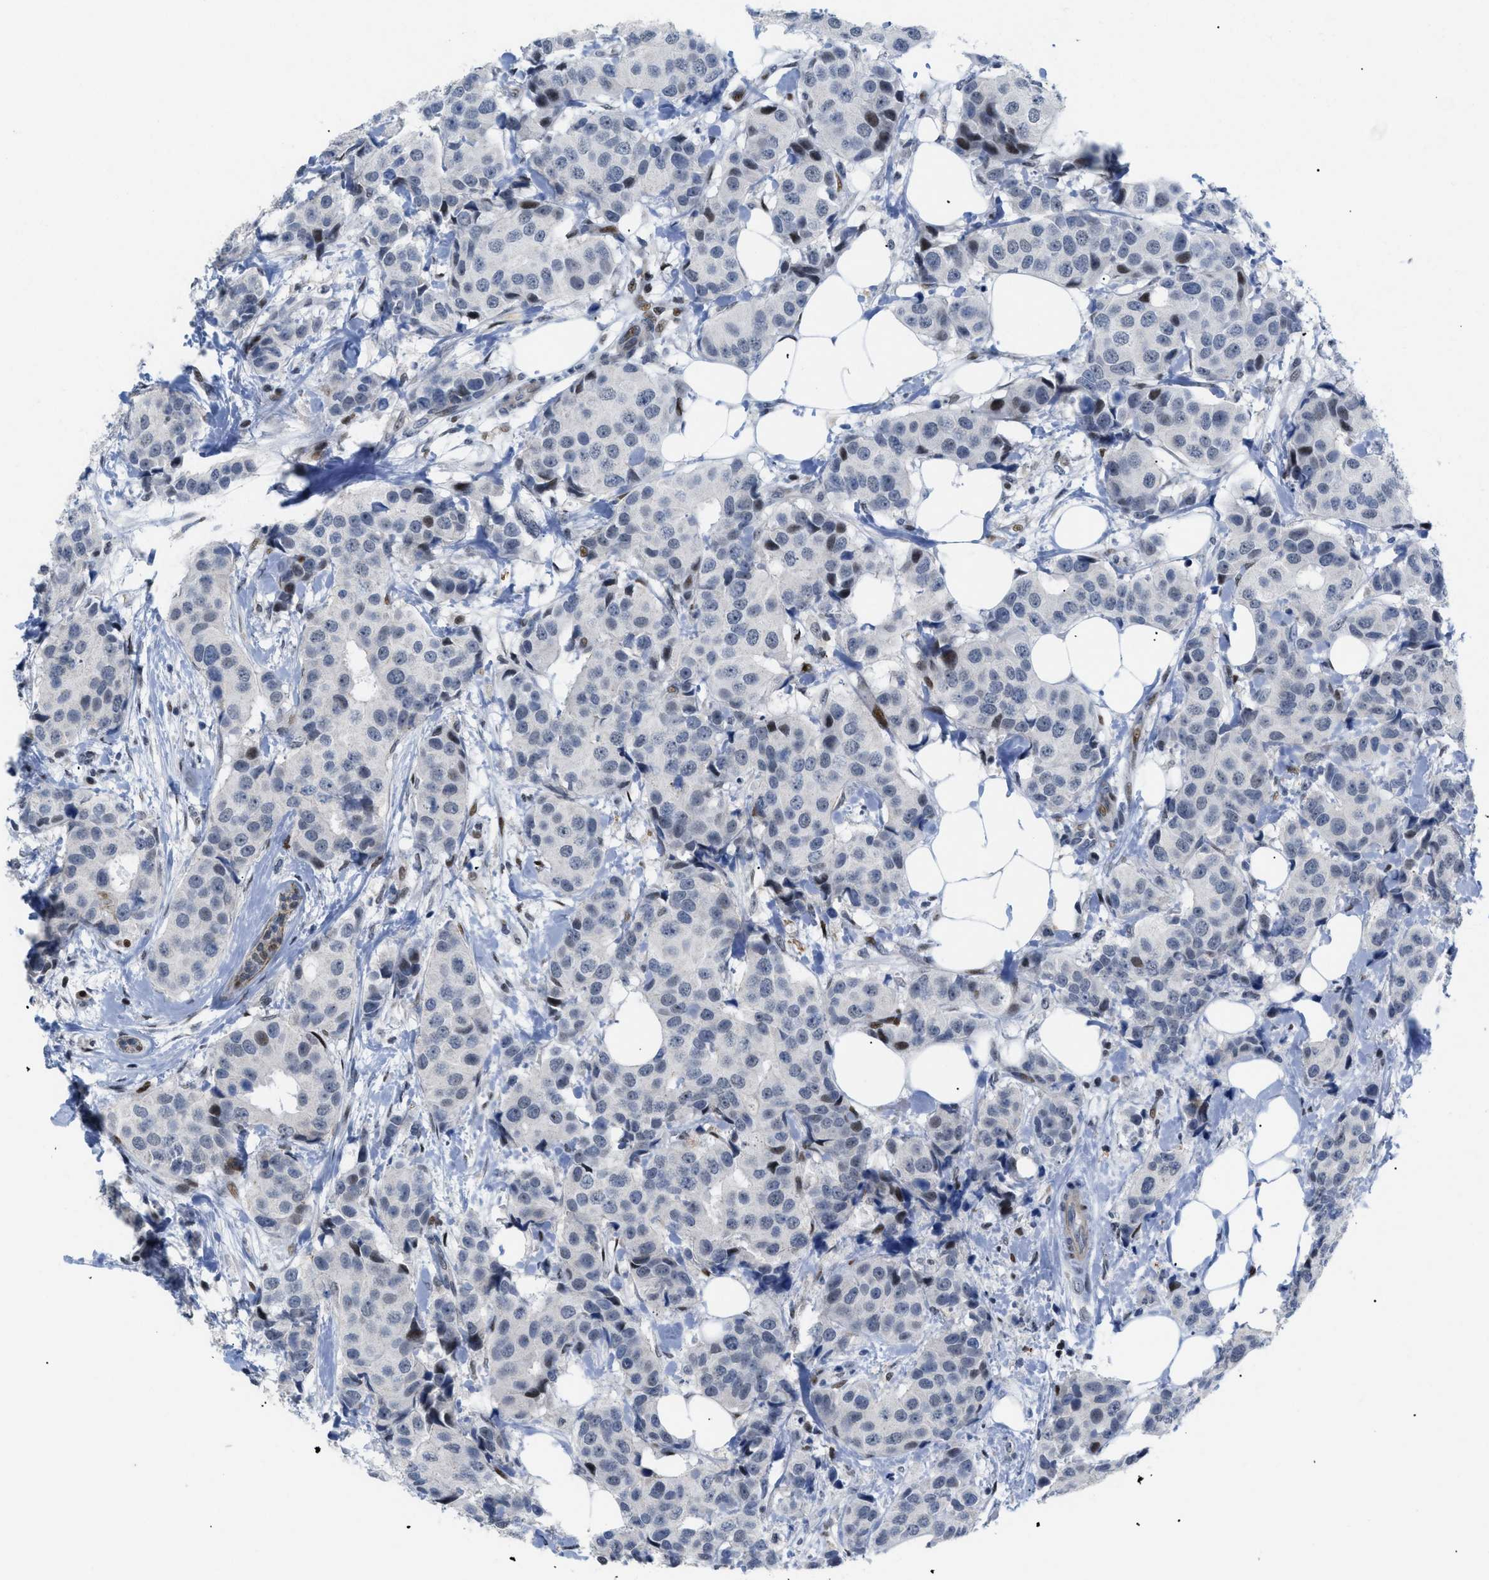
{"staining": {"intensity": "negative", "quantity": "none", "location": "none"}, "tissue": "breast cancer", "cell_type": "Tumor cells", "image_type": "cancer", "snomed": [{"axis": "morphology", "description": "Normal tissue, NOS"}, {"axis": "morphology", "description": "Duct carcinoma"}, {"axis": "topography", "description": "Breast"}], "caption": "Breast cancer (invasive ductal carcinoma) was stained to show a protein in brown. There is no significant staining in tumor cells.", "gene": "MED1", "patient": {"sex": "female", "age": 39}}